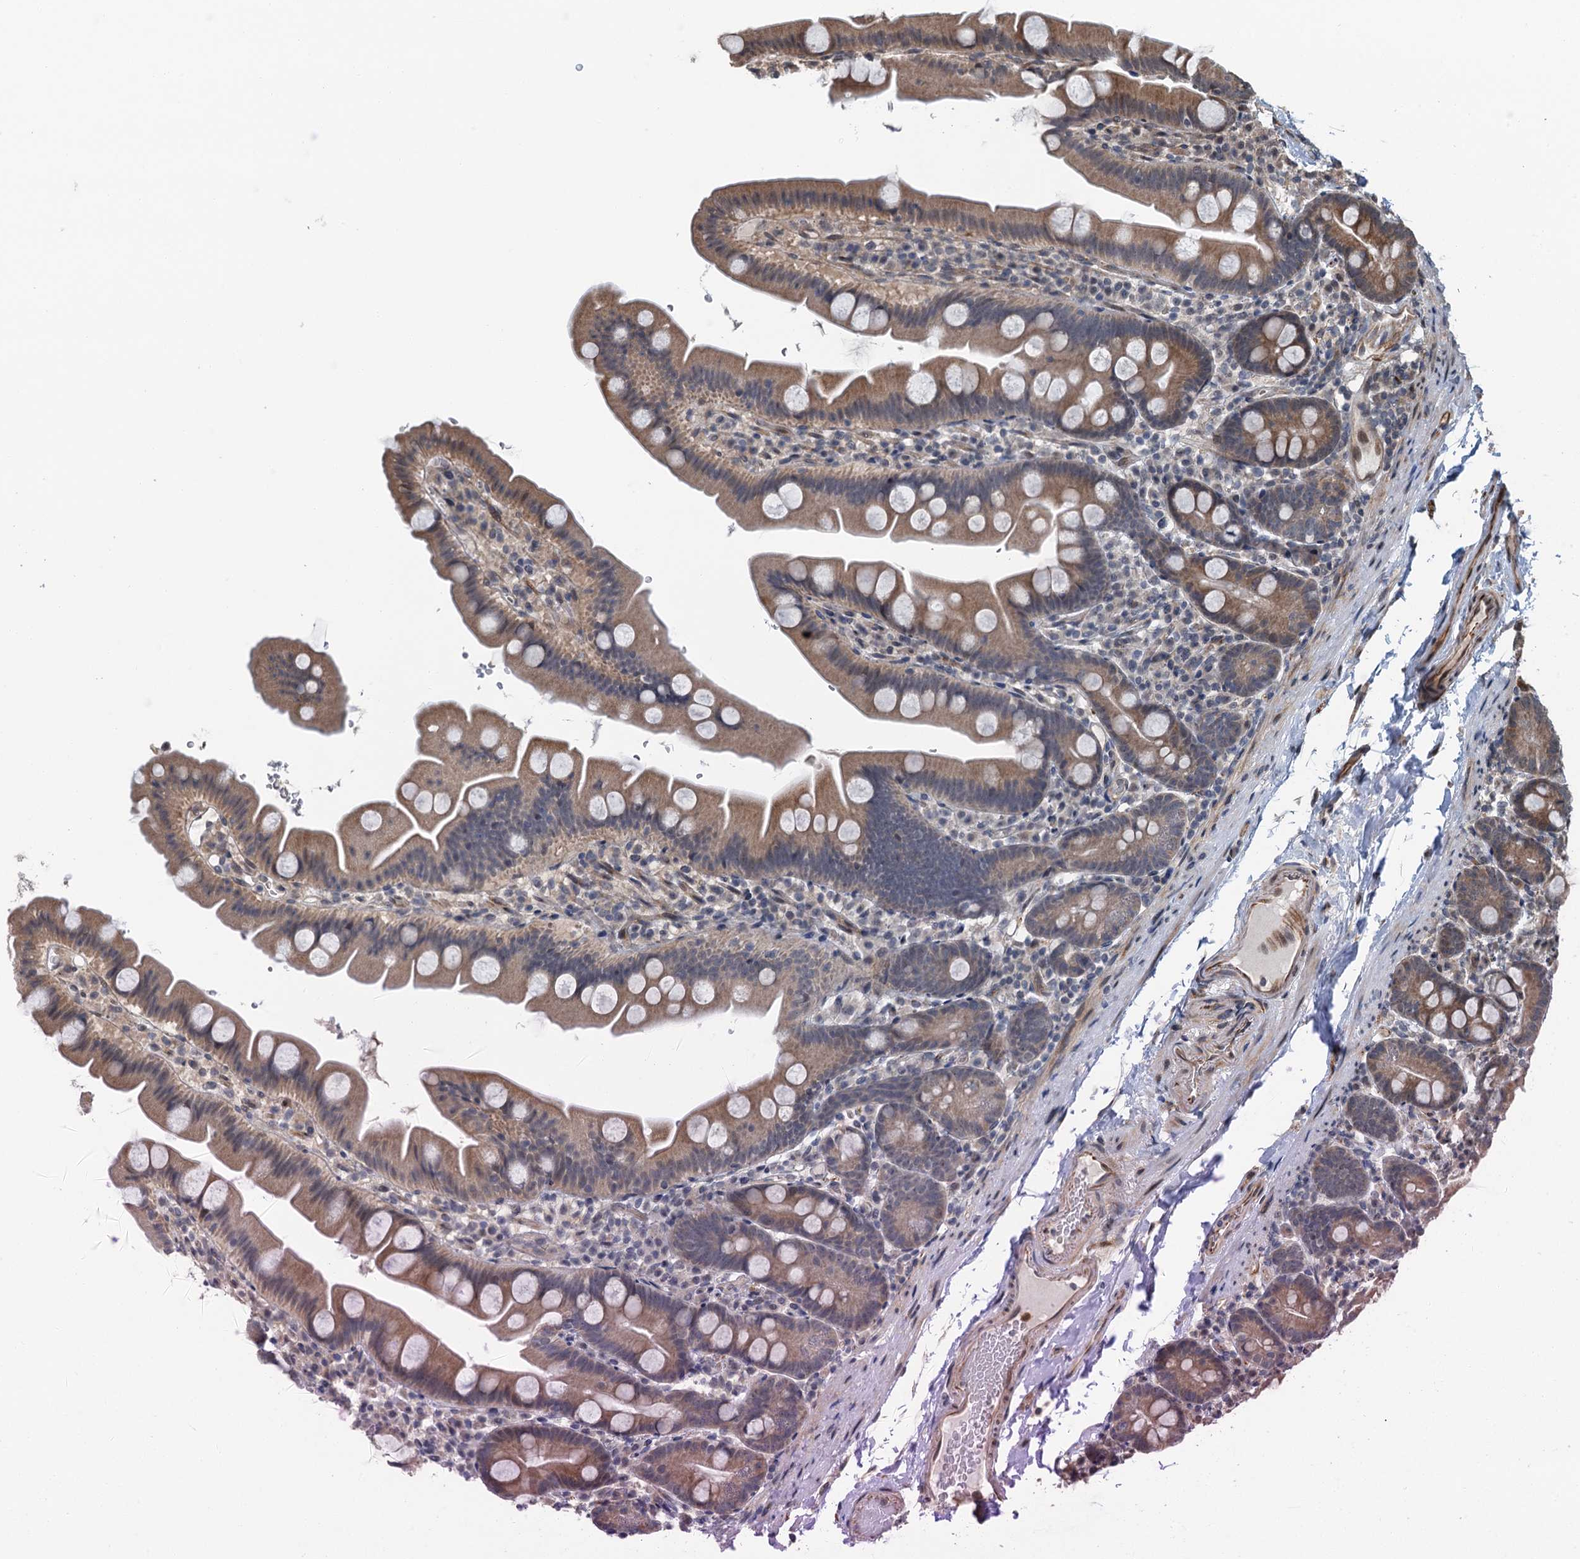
{"staining": {"intensity": "weak", "quantity": "25%-75%", "location": "cytoplasmic/membranous"}, "tissue": "small intestine", "cell_type": "Glandular cells", "image_type": "normal", "snomed": [{"axis": "morphology", "description": "Normal tissue, NOS"}, {"axis": "topography", "description": "Small intestine"}], "caption": "This image reveals benign small intestine stained with immunohistochemistry to label a protein in brown. The cytoplasmic/membranous of glandular cells show weak positivity for the protein. Nuclei are counter-stained blue.", "gene": "WHAMM", "patient": {"sex": "female", "age": 68}}